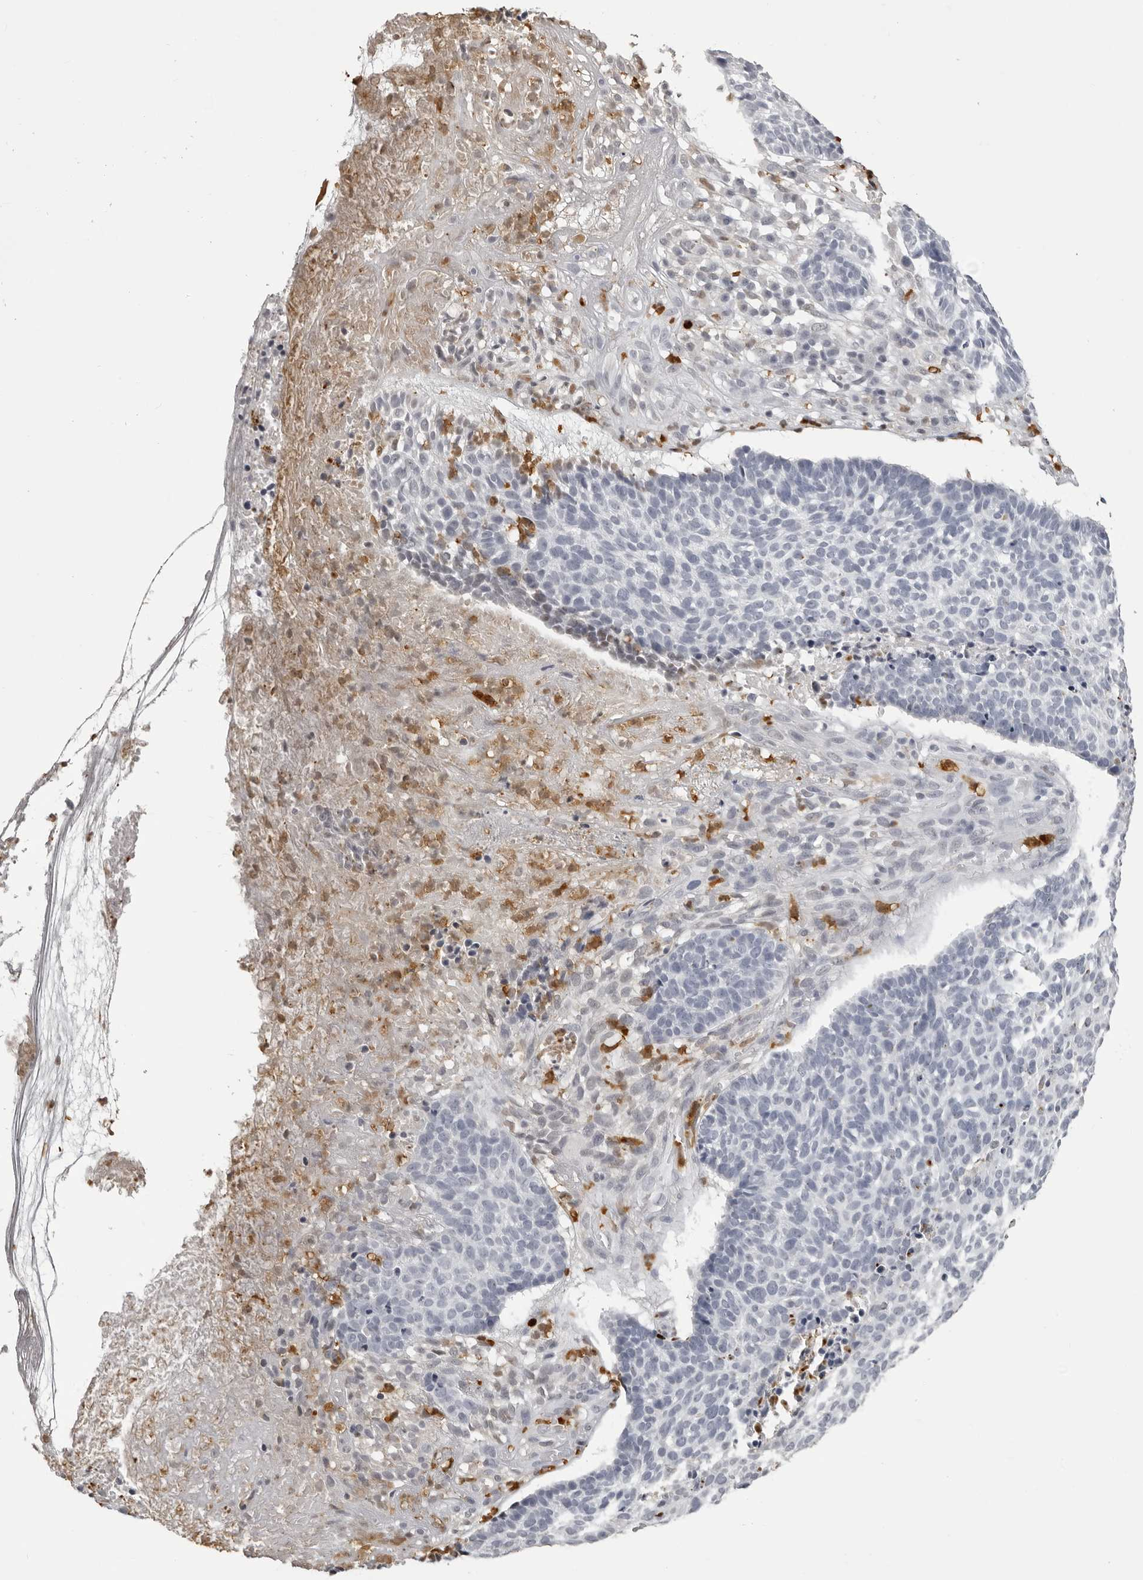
{"staining": {"intensity": "negative", "quantity": "none", "location": "none"}, "tissue": "skin cancer", "cell_type": "Tumor cells", "image_type": "cancer", "snomed": [{"axis": "morphology", "description": "Basal cell carcinoma"}, {"axis": "topography", "description": "Skin"}], "caption": "High power microscopy image of an IHC photomicrograph of skin basal cell carcinoma, revealing no significant staining in tumor cells.", "gene": "IL31", "patient": {"sex": "male", "age": 85}}